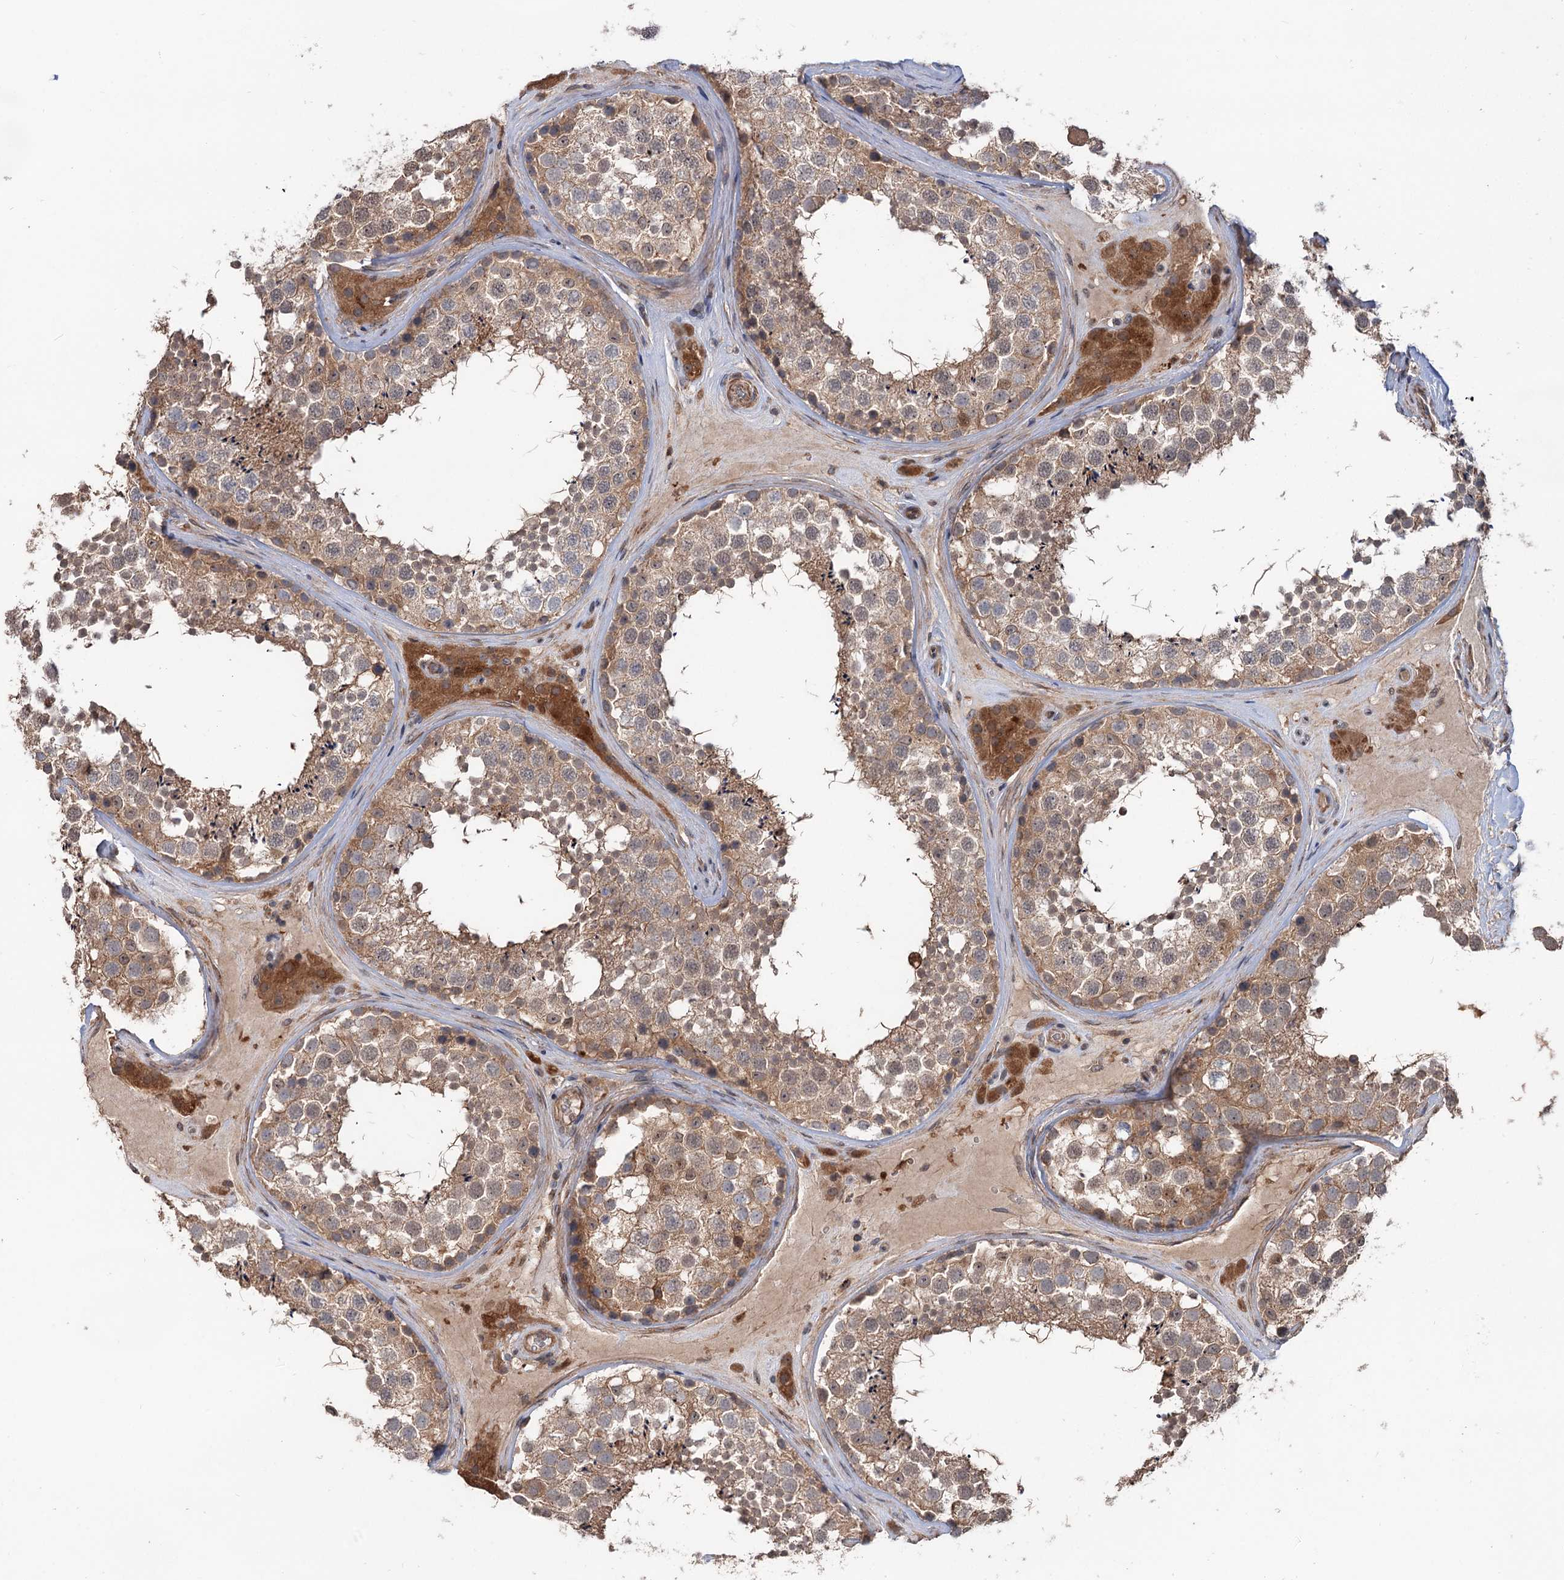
{"staining": {"intensity": "moderate", "quantity": ">75%", "location": "cytoplasmic/membranous"}, "tissue": "testis", "cell_type": "Cells in seminiferous ducts", "image_type": "normal", "snomed": [{"axis": "morphology", "description": "Normal tissue, NOS"}, {"axis": "topography", "description": "Testis"}], "caption": "Immunohistochemistry image of unremarkable testis: testis stained using immunohistochemistry displays medium levels of moderate protein expression localized specifically in the cytoplasmic/membranous of cells in seminiferous ducts, appearing as a cytoplasmic/membranous brown color.", "gene": "GRIP1", "patient": {"sex": "male", "age": 46}}